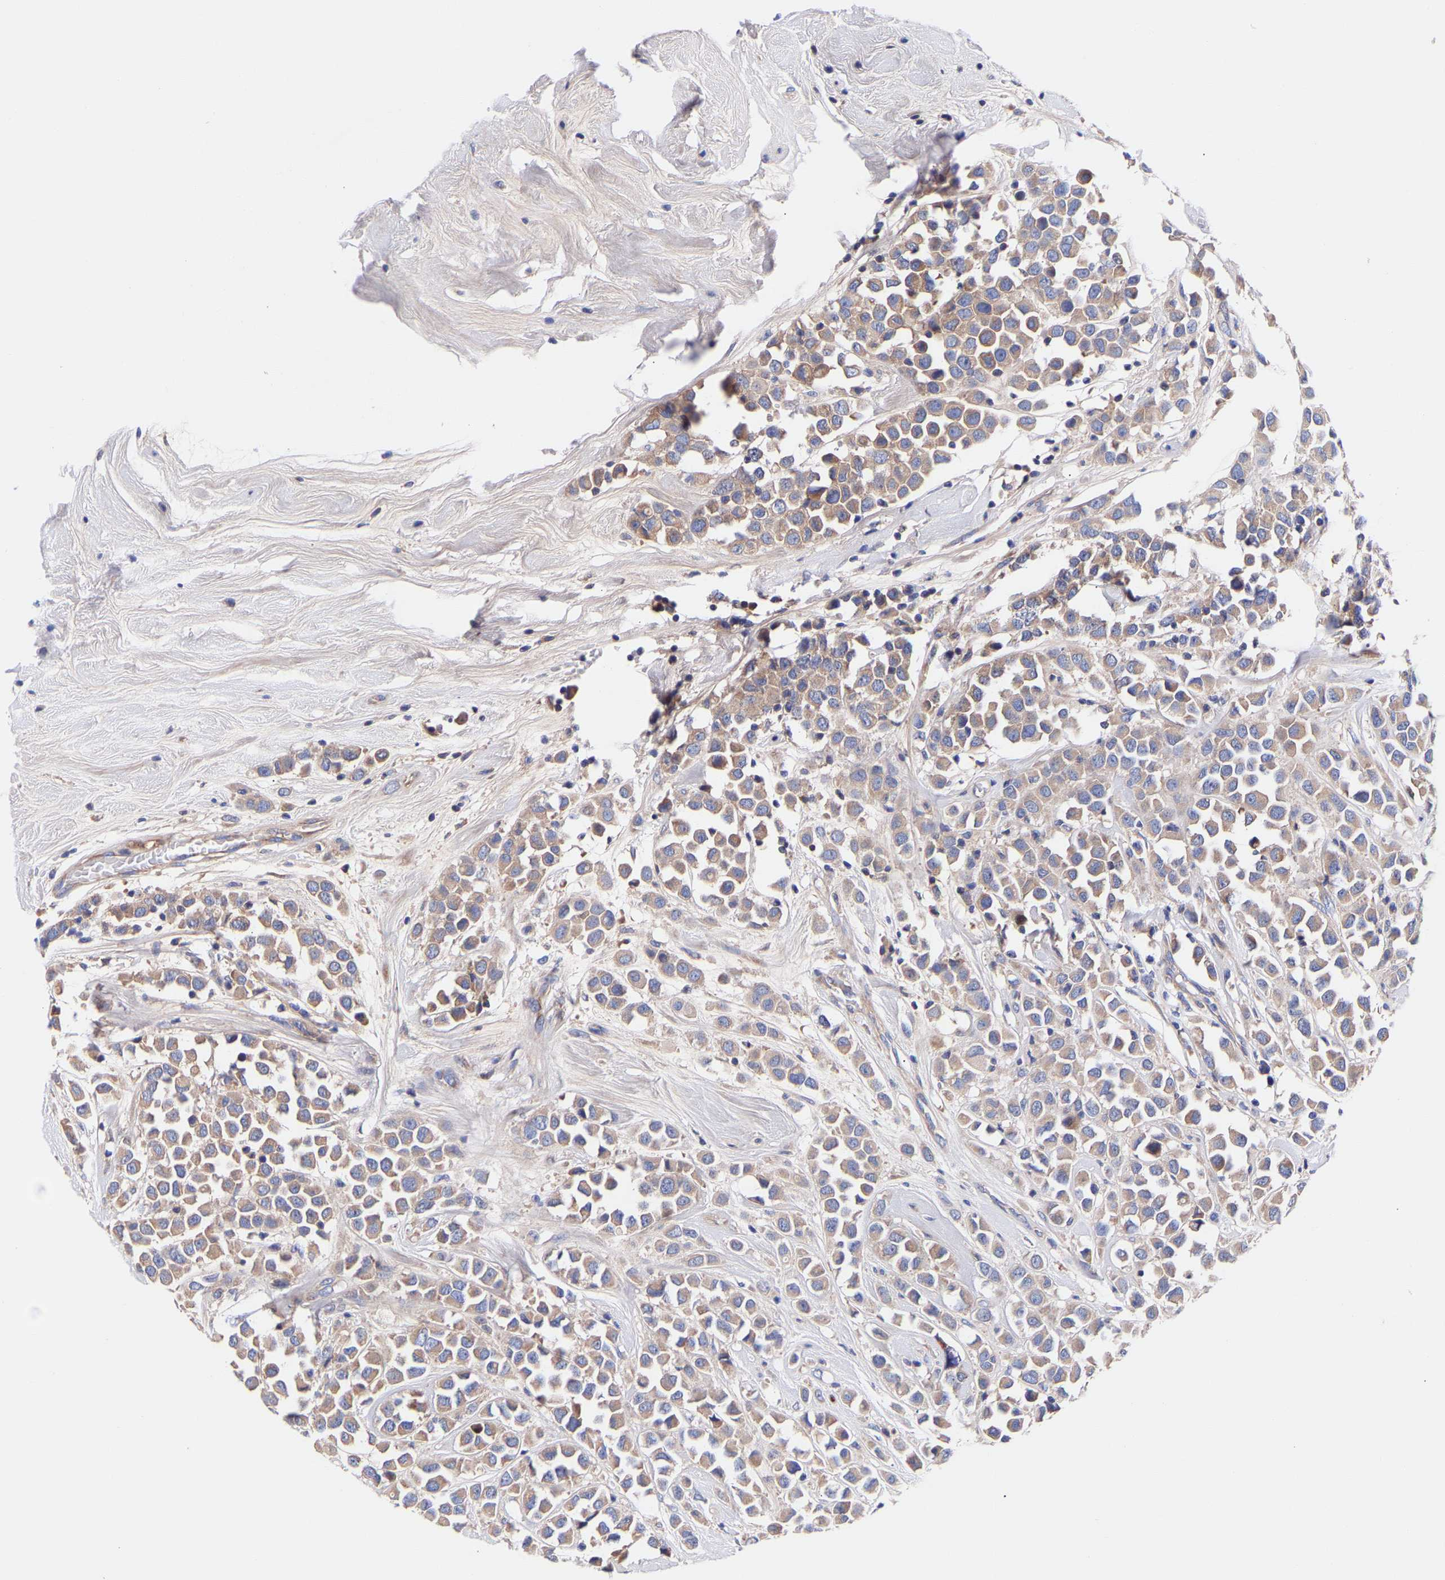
{"staining": {"intensity": "weak", "quantity": ">75%", "location": "cytoplasmic/membranous"}, "tissue": "breast cancer", "cell_type": "Tumor cells", "image_type": "cancer", "snomed": [{"axis": "morphology", "description": "Duct carcinoma"}, {"axis": "topography", "description": "Breast"}], "caption": "Breast invasive ductal carcinoma tissue demonstrates weak cytoplasmic/membranous expression in approximately >75% of tumor cells", "gene": "AIMP2", "patient": {"sex": "female", "age": 61}}